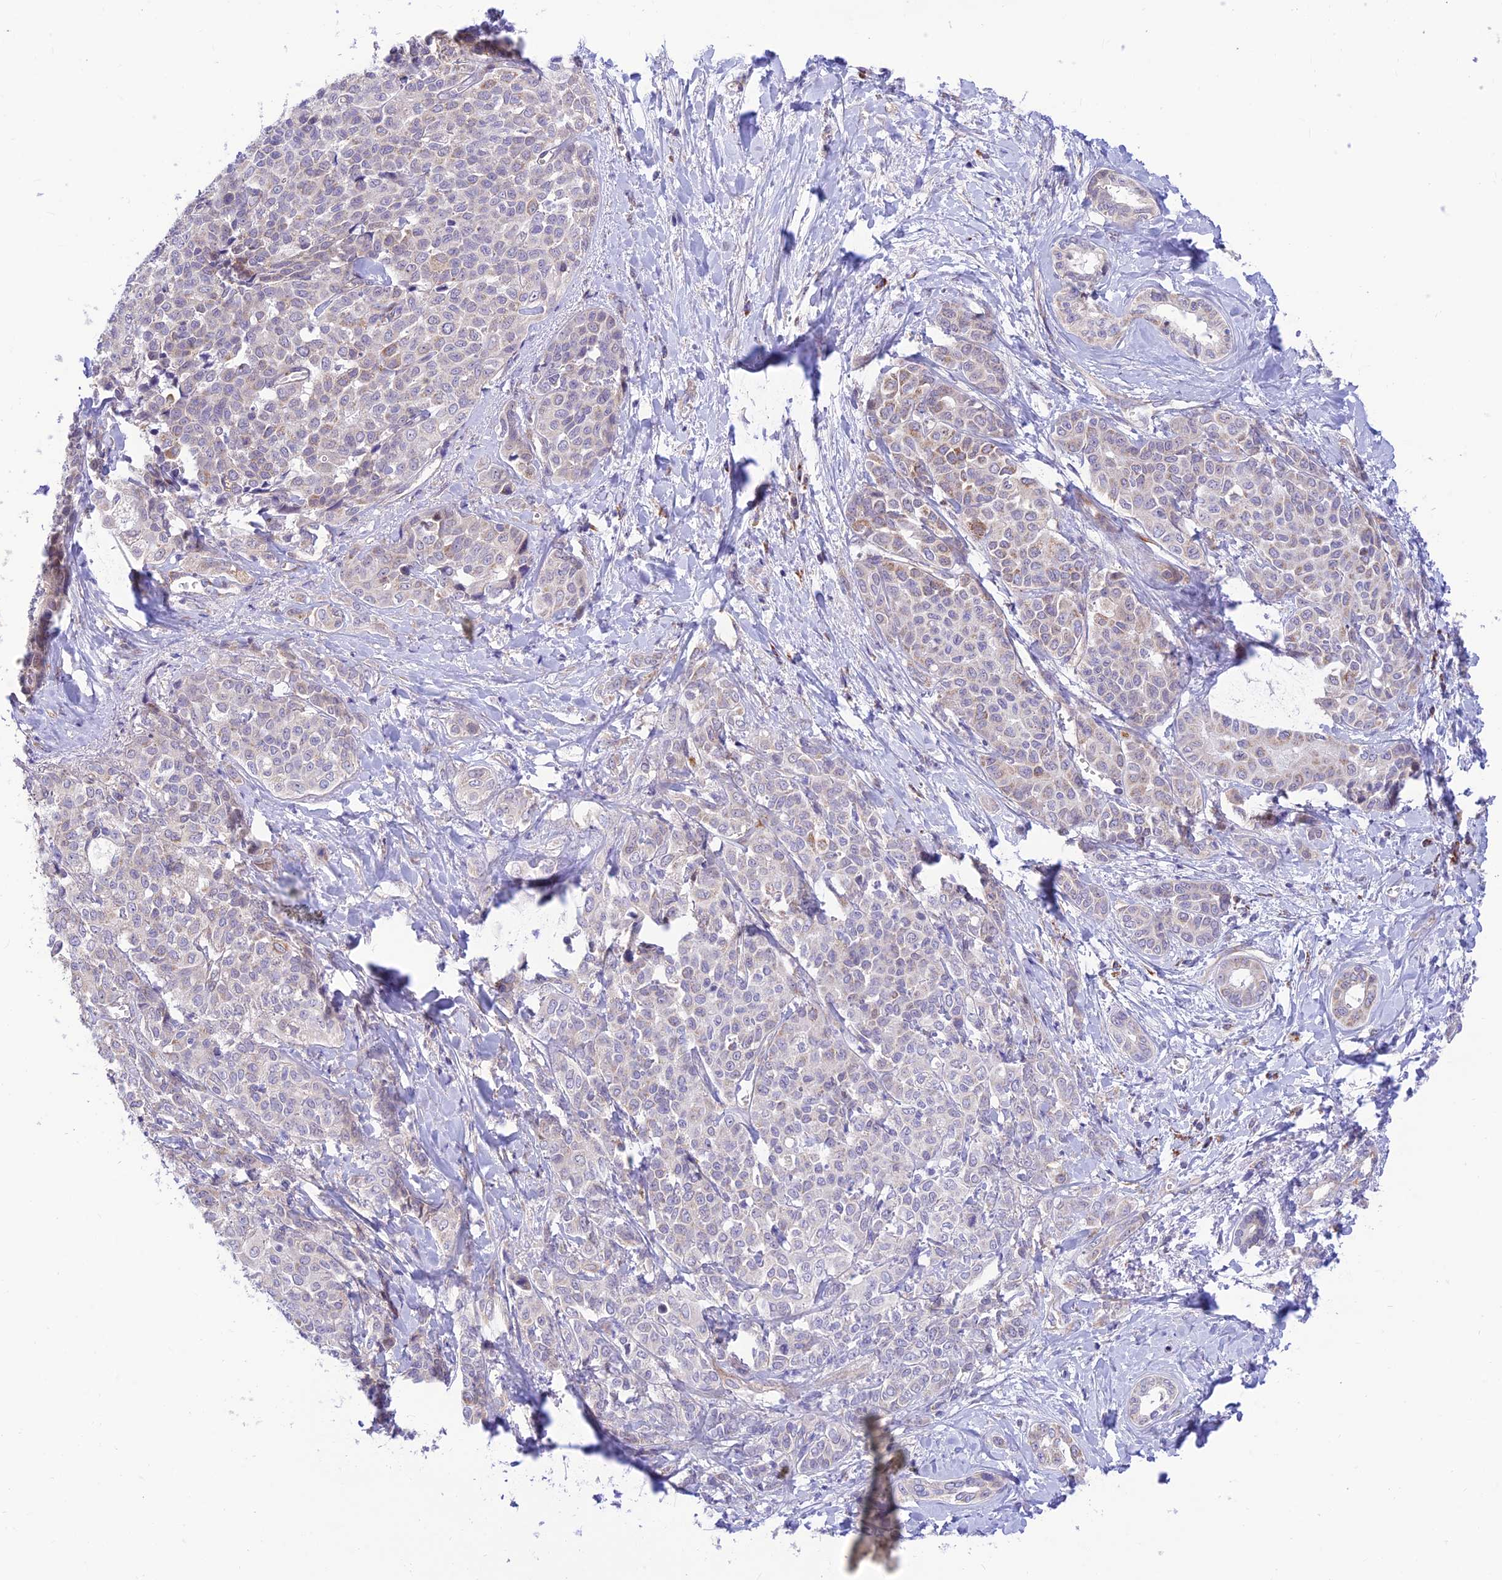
{"staining": {"intensity": "moderate", "quantity": "<25%", "location": "cytoplasmic/membranous"}, "tissue": "liver cancer", "cell_type": "Tumor cells", "image_type": "cancer", "snomed": [{"axis": "morphology", "description": "Cholangiocarcinoma"}, {"axis": "topography", "description": "Liver"}], "caption": "This is an image of immunohistochemistry (IHC) staining of liver cancer (cholangiocarcinoma), which shows moderate staining in the cytoplasmic/membranous of tumor cells.", "gene": "FAM186B", "patient": {"sex": "female", "age": 77}}